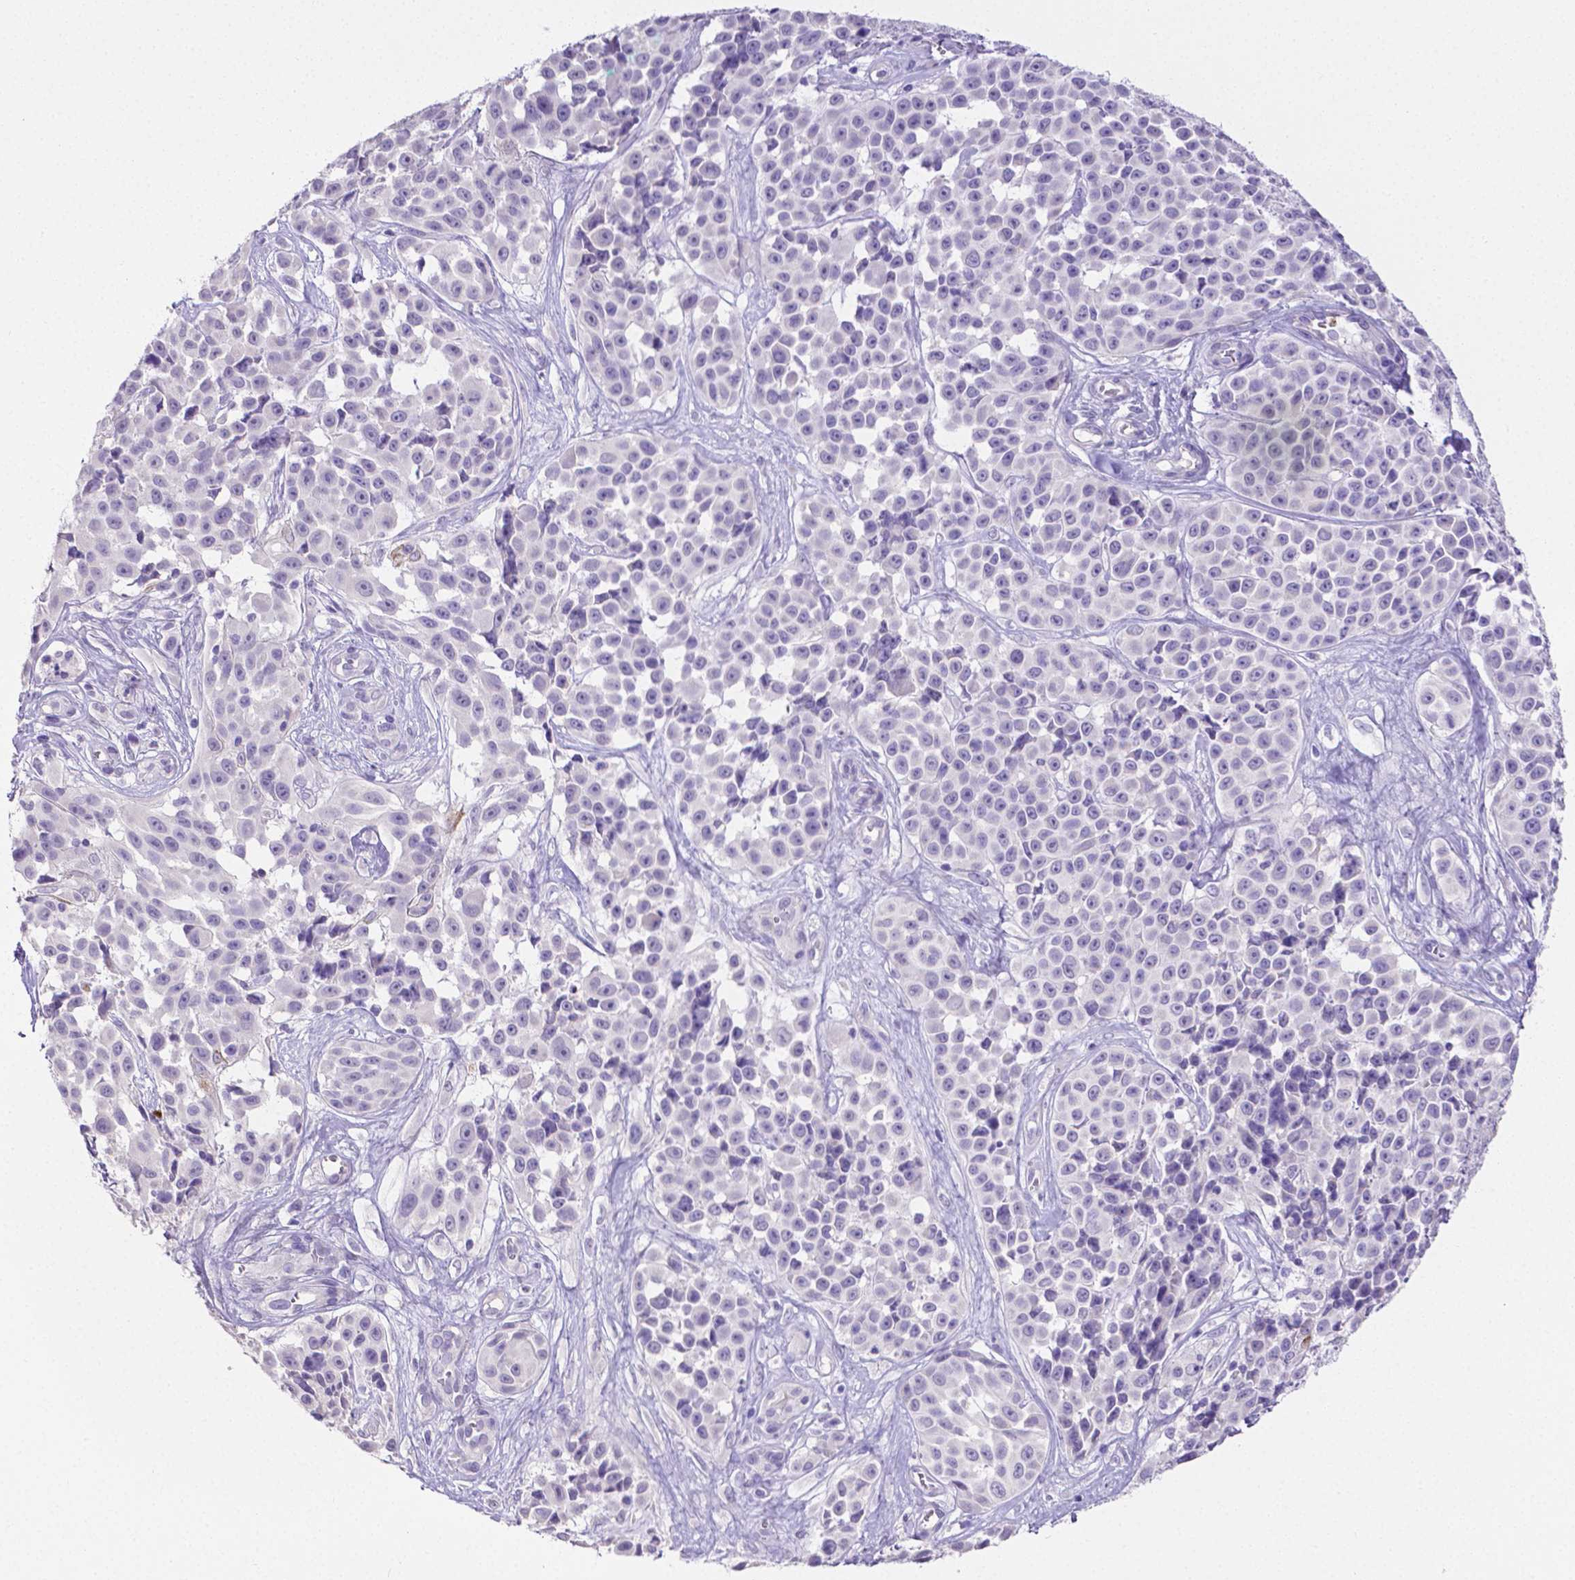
{"staining": {"intensity": "negative", "quantity": "none", "location": "none"}, "tissue": "melanoma", "cell_type": "Tumor cells", "image_type": "cancer", "snomed": [{"axis": "morphology", "description": "Malignant melanoma, NOS"}, {"axis": "topography", "description": "Skin"}], "caption": "This is an IHC histopathology image of malignant melanoma. There is no expression in tumor cells.", "gene": "MMP9", "patient": {"sex": "female", "age": 88}}